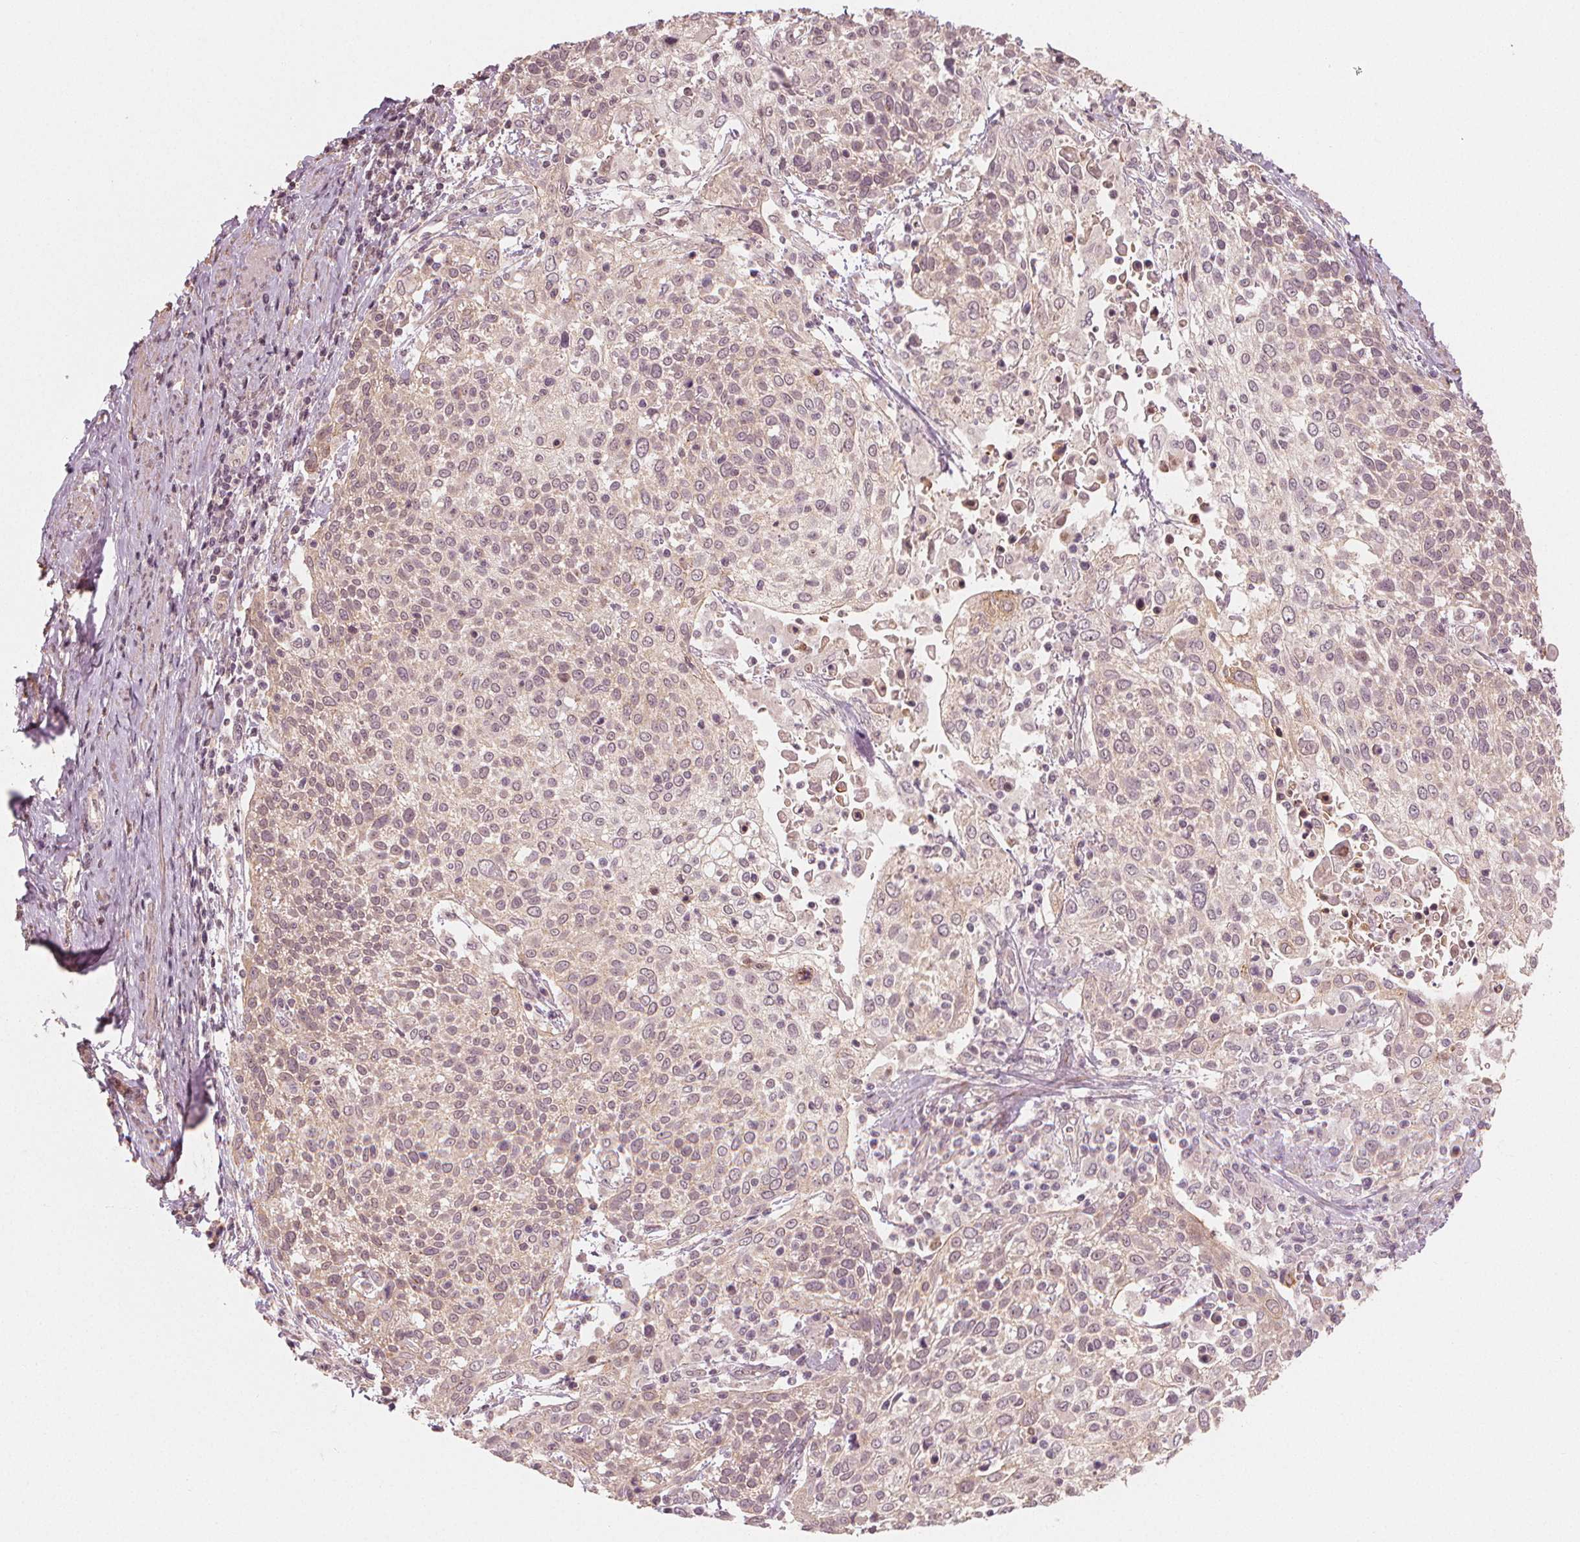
{"staining": {"intensity": "weak", "quantity": "<25%", "location": "cytoplasmic/membranous"}, "tissue": "cervical cancer", "cell_type": "Tumor cells", "image_type": "cancer", "snomed": [{"axis": "morphology", "description": "Squamous cell carcinoma, NOS"}, {"axis": "topography", "description": "Cervix"}], "caption": "There is no significant staining in tumor cells of cervical cancer (squamous cell carcinoma). (Stains: DAB (3,3'-diaminobenzidine) IHC with hematoxylin counter stain, Microscopy: brightfield microscopy at high magnification).", "gene": "CLBA1", "patient": {"sex": "female", "age": 61}}